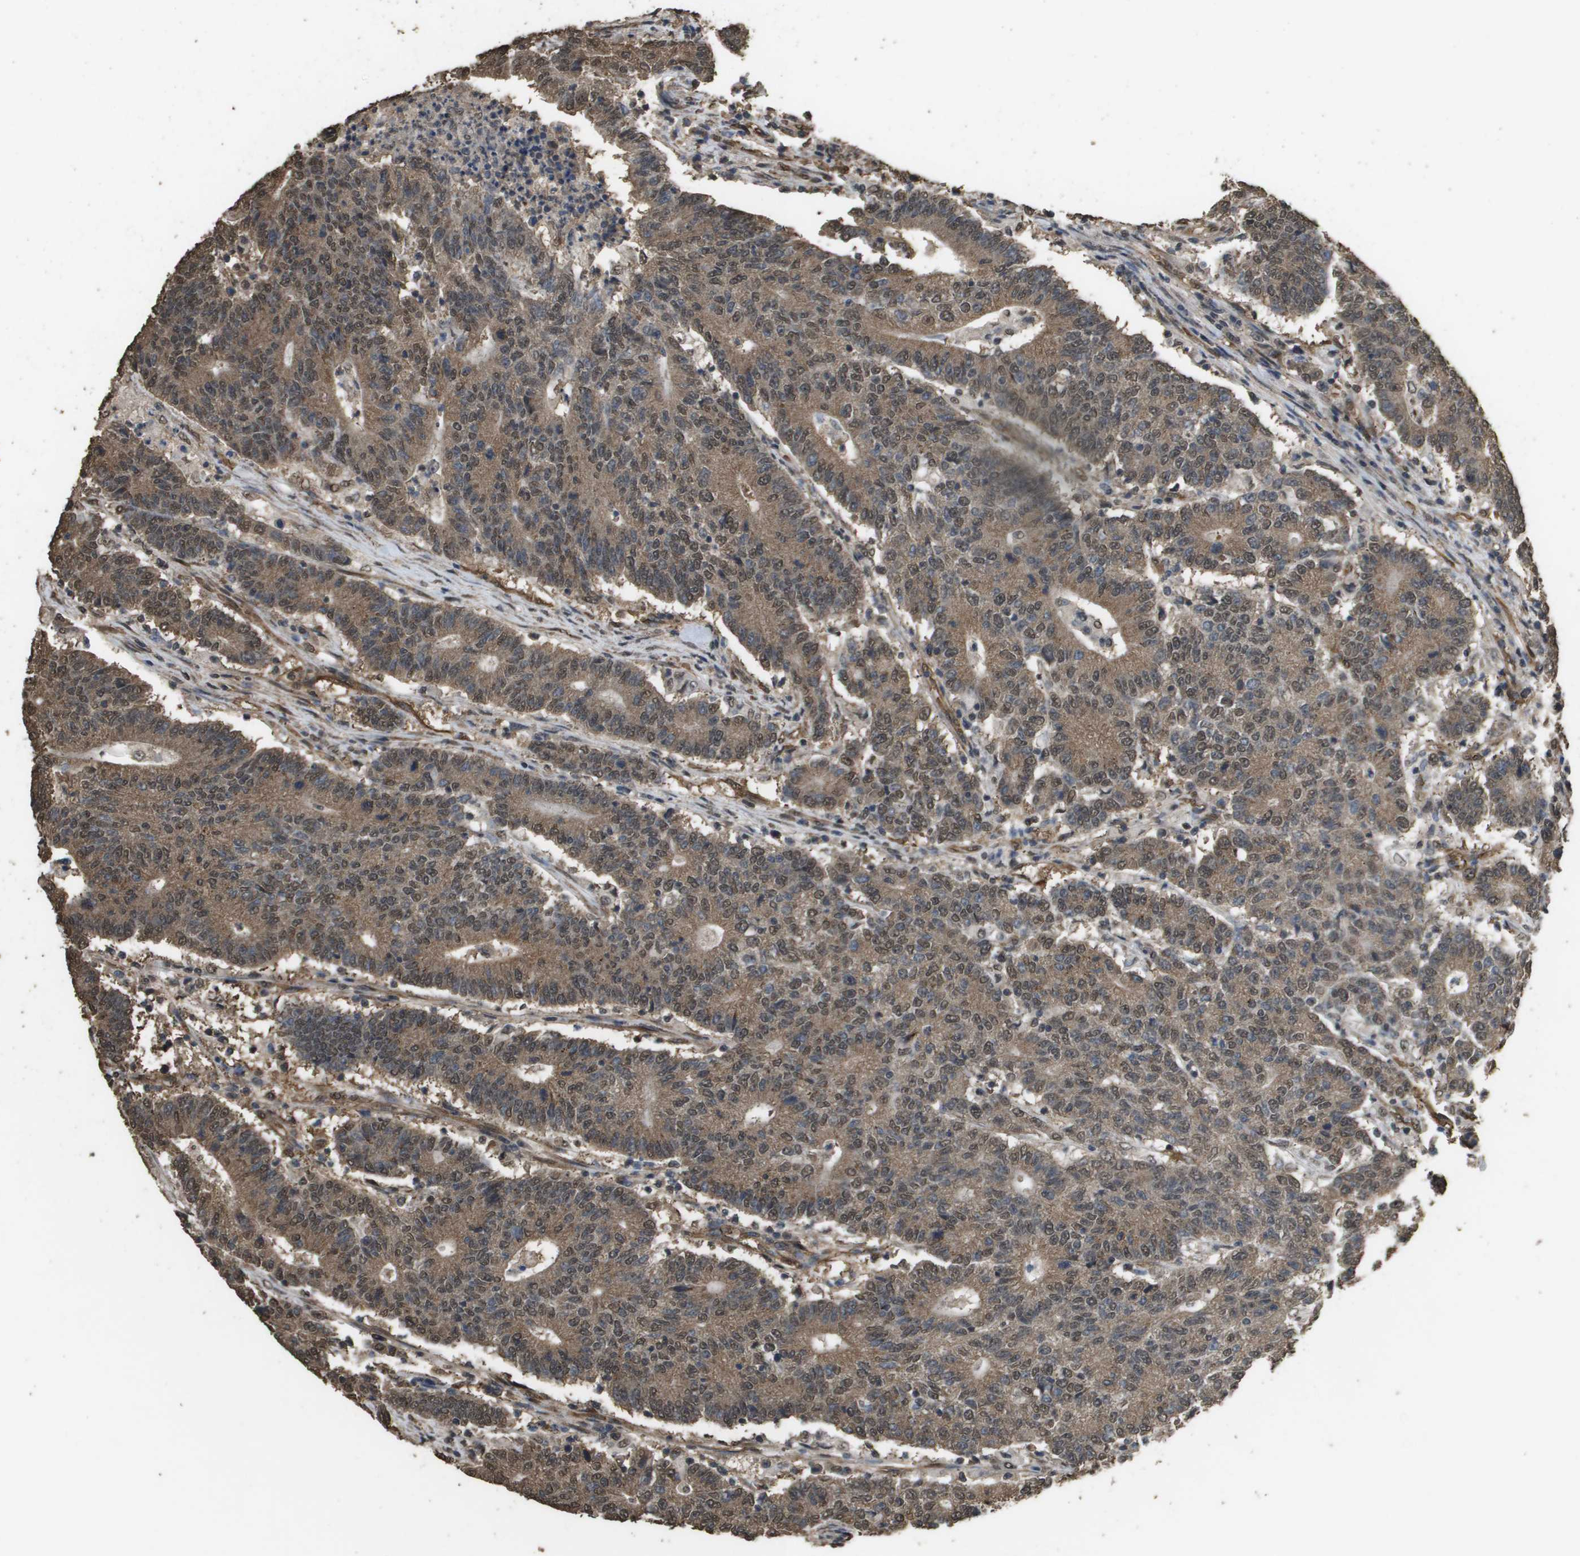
{"staining": {"intensity": "moderate", "quantity": ">75%", "location": "cytoplasmic/membranous,nuclear"}, "tissue": "colorectal cancer", "cell_type": "Tumor cells", "image_type": "cancer", "snomed": [{"axis": "morphology", "description": "Normal tissue, NOS"}, {"axis": "morphology", "description": "Adenocarcinoma, NOS"}, {"axis": "topography", "description": "Colon"}], "caption": "DAB immunohistochemical staining of colorectal cancer reveals moderate cytoplasmic/membranous and nuclear protein staining in about >75% of tumor cells.", "gene": "AAMP", "patient": {"sex": "female", "age": 75}}